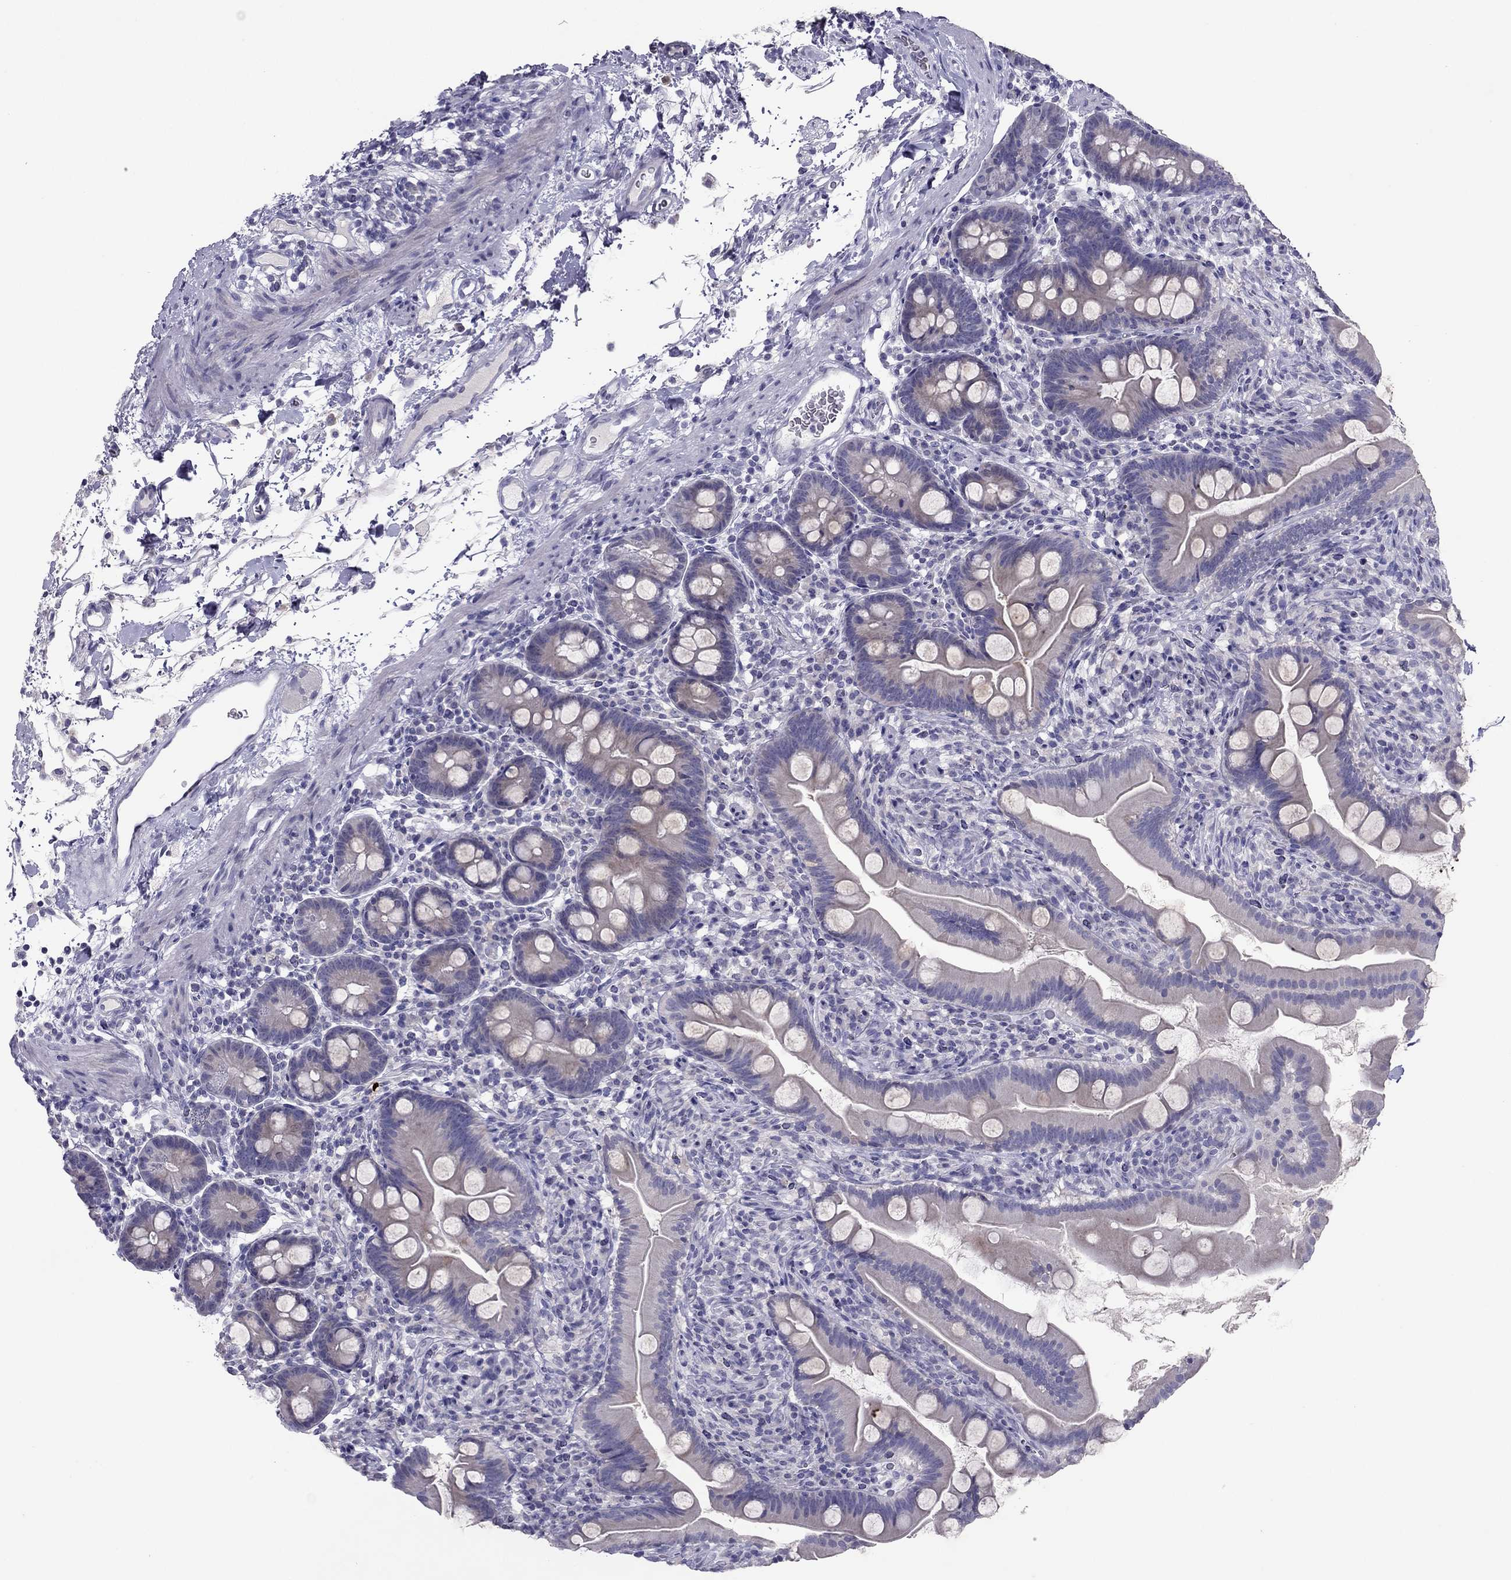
{"staining": {"intensity": "negative", "quantity": "none", "location": "none"}, "tissue": "small intestine", "cell_type": "Glandular cells", "image_type": "normal", "snomed": [{"axis": "morphology", "description": "Normal tissue, NOS"}, {"axis": "topography", "description": "Small intestine"}], "caption": "This is an immunohistochemistry (IHC) micrograph of benign small intestine. There is no positivity in glandular cells.", "gene": "RGS8", "patient": {"sex": "female", "age": 44}}